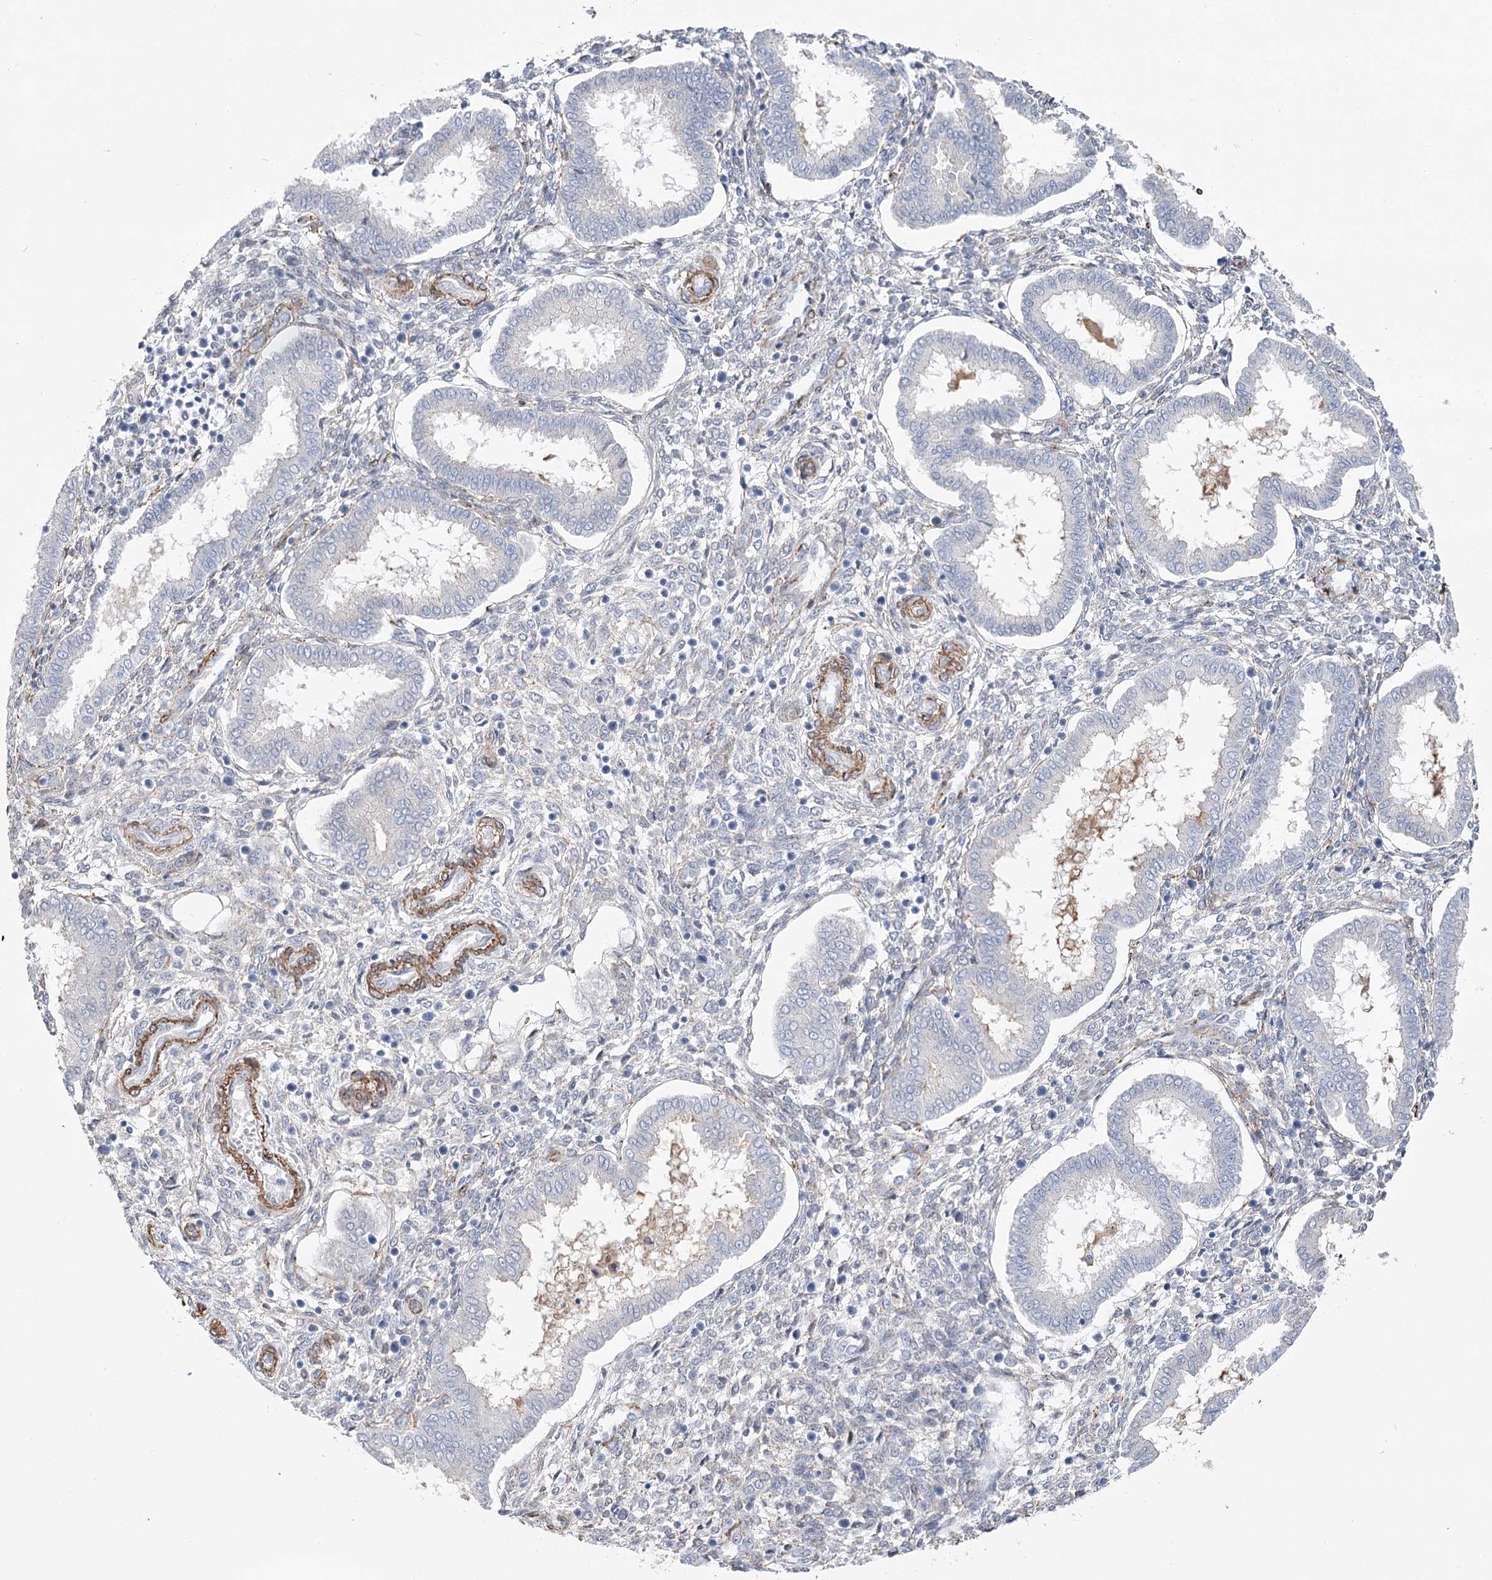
{"staining": {"intensity": "moderate", "quantity": "<25%", "location": "cytoplasmic/membranous"}, "tissue": "endometrium", "cell_type": "Cells in endometrial stroma", "image_type": "normal", "snomed": [{"axis": "morphology", "description": "Normal tissue, NOS"}, {"axis": "topography", "description": "Endometrium"}], "caption": "Protein staining demonstrates moderate cytoplasmic/membranous expression in approximately <25% of cells in endometrial stroma in benign endometrium.", "gene": "WASHC3", "patient": {"sex": "female", "age": 24}}